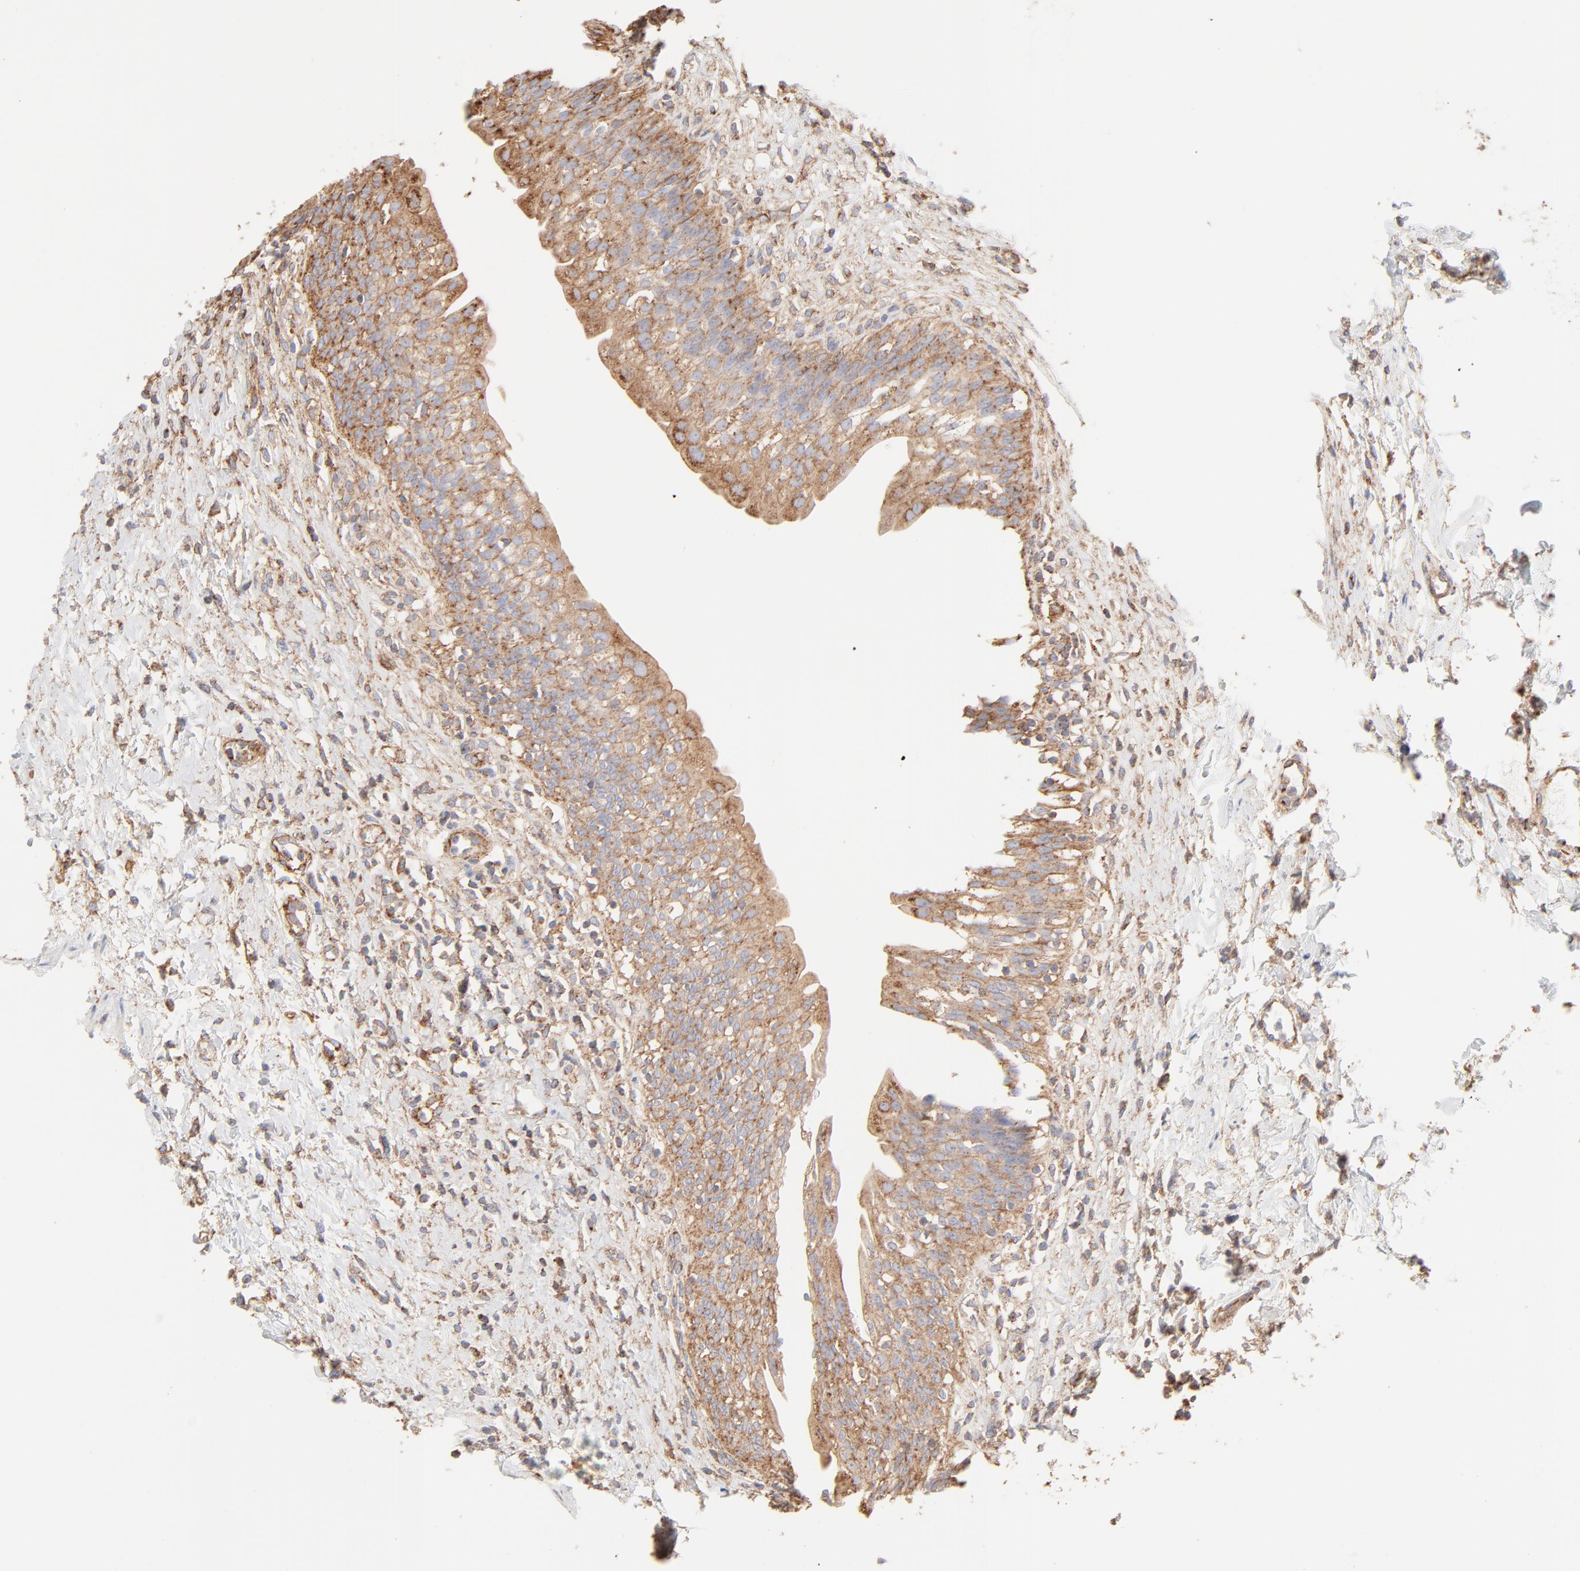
{"staining": {"intensity": "moderate", "quantity": ">75%", "location": "cytoplasmic/membranous"}, "tissue": "urinary bladder", "cell_type": "Urothelial cells", "image_type": "normal", "snomed": [{"axis": "morphology", "description": "Normal tissue, NOS"}, {"axis": "topography", "description": "Urinary bladder"}], "caption": "The immunohistochemical stain labels moderate cytoplasmic/membranous positivity in urothelial cells of normal urinary bladder.", "gene": "CLTB", "patient": {"sex": "female", "age": 80}}